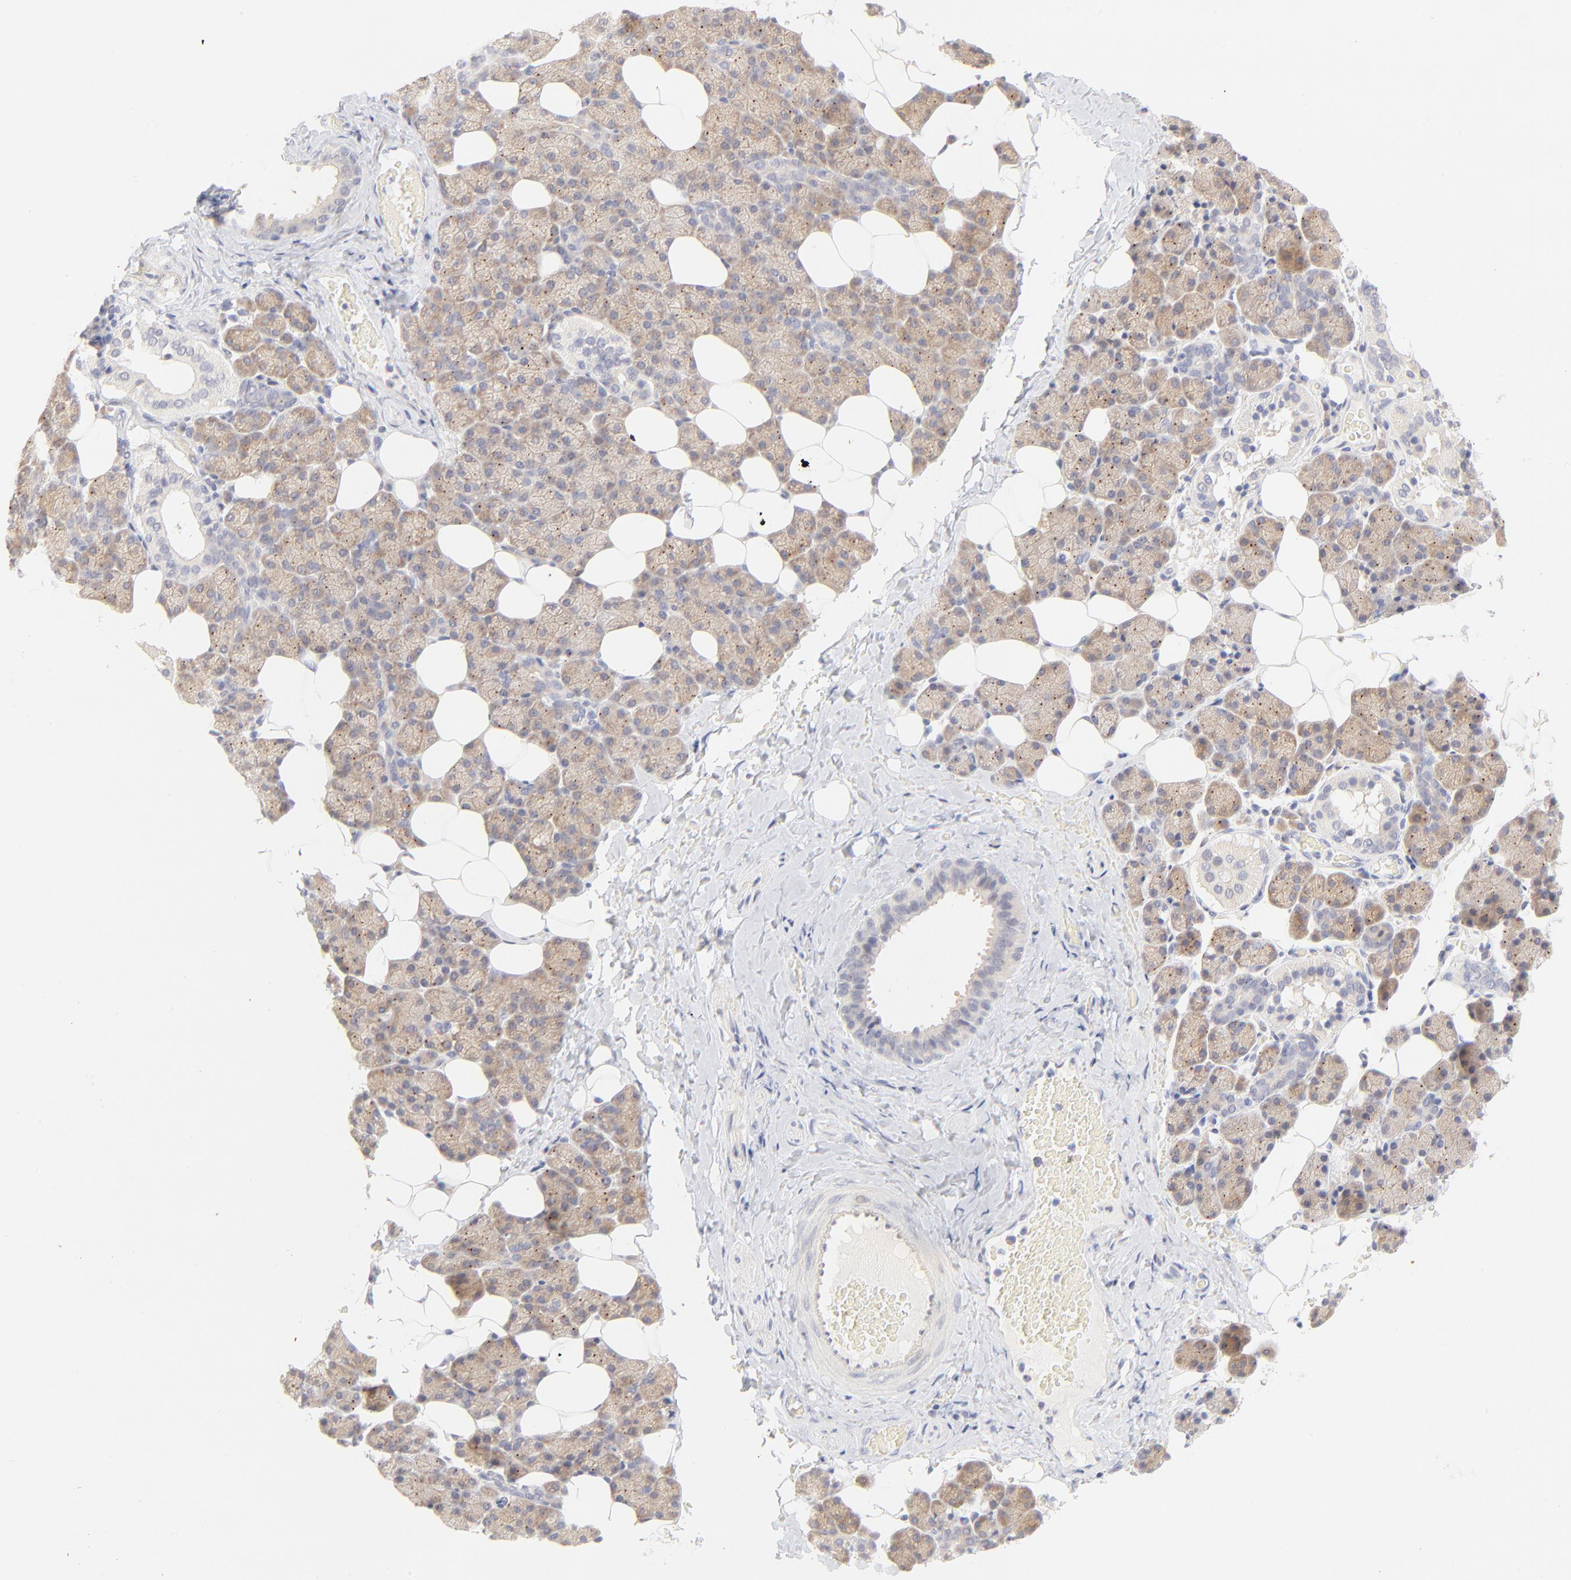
{"staining": {"intensity": "weak", "quantity": ">75%", "location": "cytoplasmic/membranous"}, "tissue": "salivary gland", "cell_type": "Glandular cells", "image_type": "normal", "snomed": [{"axis": "morphology", "description": "Normal tissue, NOS"}, {"axis": "topography", "description": "Lymph node"}, {"axis": "topography", "description": "Salivary gland"}], "caption": "High-magnification brightfield microscopy of unremarkable salivary gland stained with DAB (3,3'-diaminobenzidine) (brown) and counterstained with hematoxylin (blue). glandular cells exhibit weak cytoplasmic/membranous positivity is seen in about>75% of cells.", "gene": "NKX2", "patient": {"sex": "male", "age": 8}}